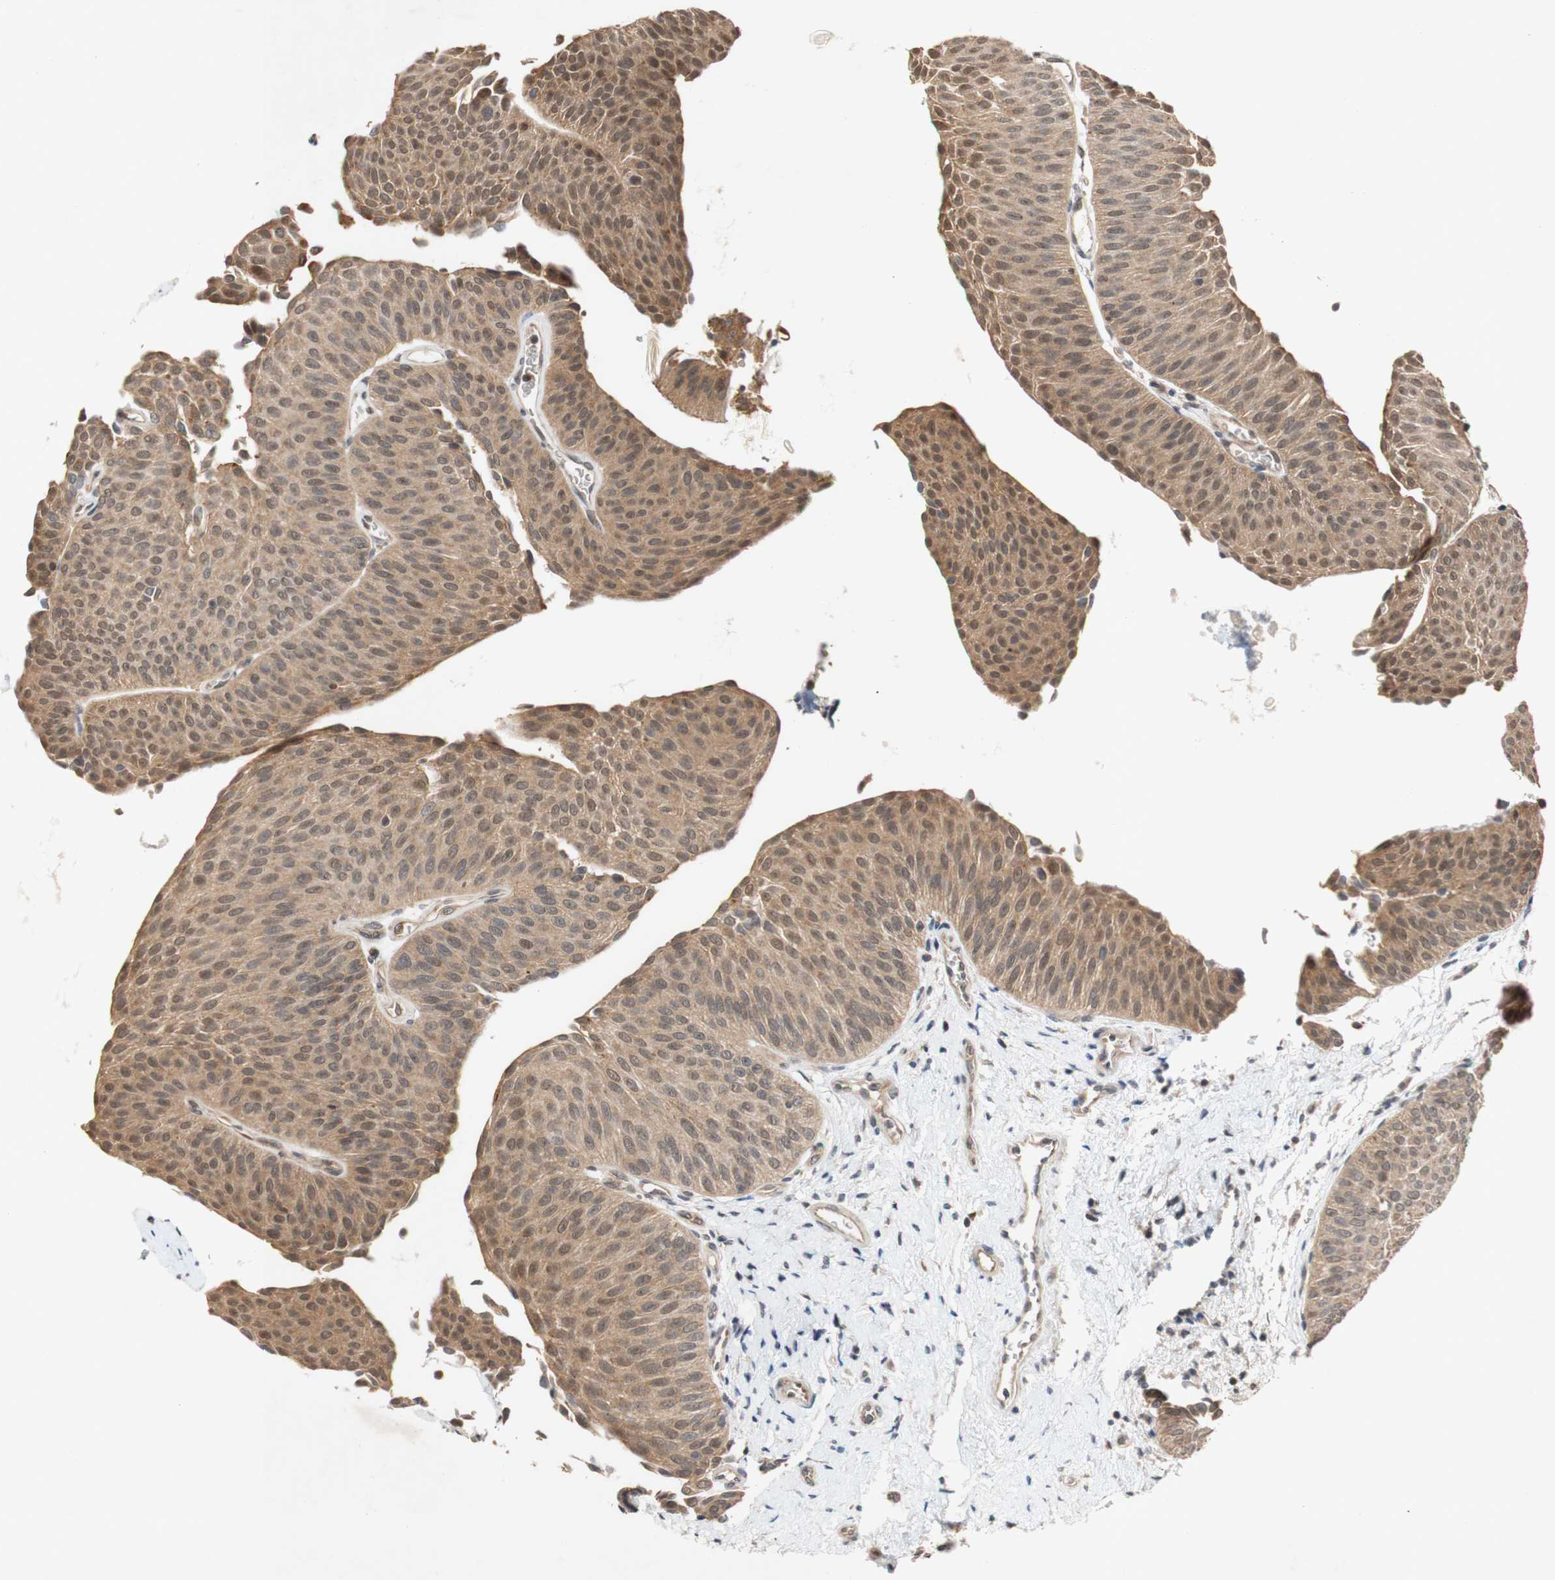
{"staining": {"intensity": "moderate", "quantity": ">75%", "location": "cytoplasmic/membranous,nuclear"}, "tissue": "urothelial cancer", "cell_type": "Tumor cells", "image_type": "cancer", "snomed": [{"axis": "morphology", "description": "Urothelial carcinoma, Low grade"}, {"axis": "topography", "description": "Urinary bladder"}], "caption": "Immunohistochemistry micrograph of neoplastic tissue: urothelial cancer stained using IHC exhibits medium levels of moderate protein expression localized specifically in the cytoplasmic/membranous and nuclear of tumor cells, appearing as a cytoplasmic/membranous and nuclear brown color.", "gene": "PIN1", "patient": {"sex": "female", "age": 60}}